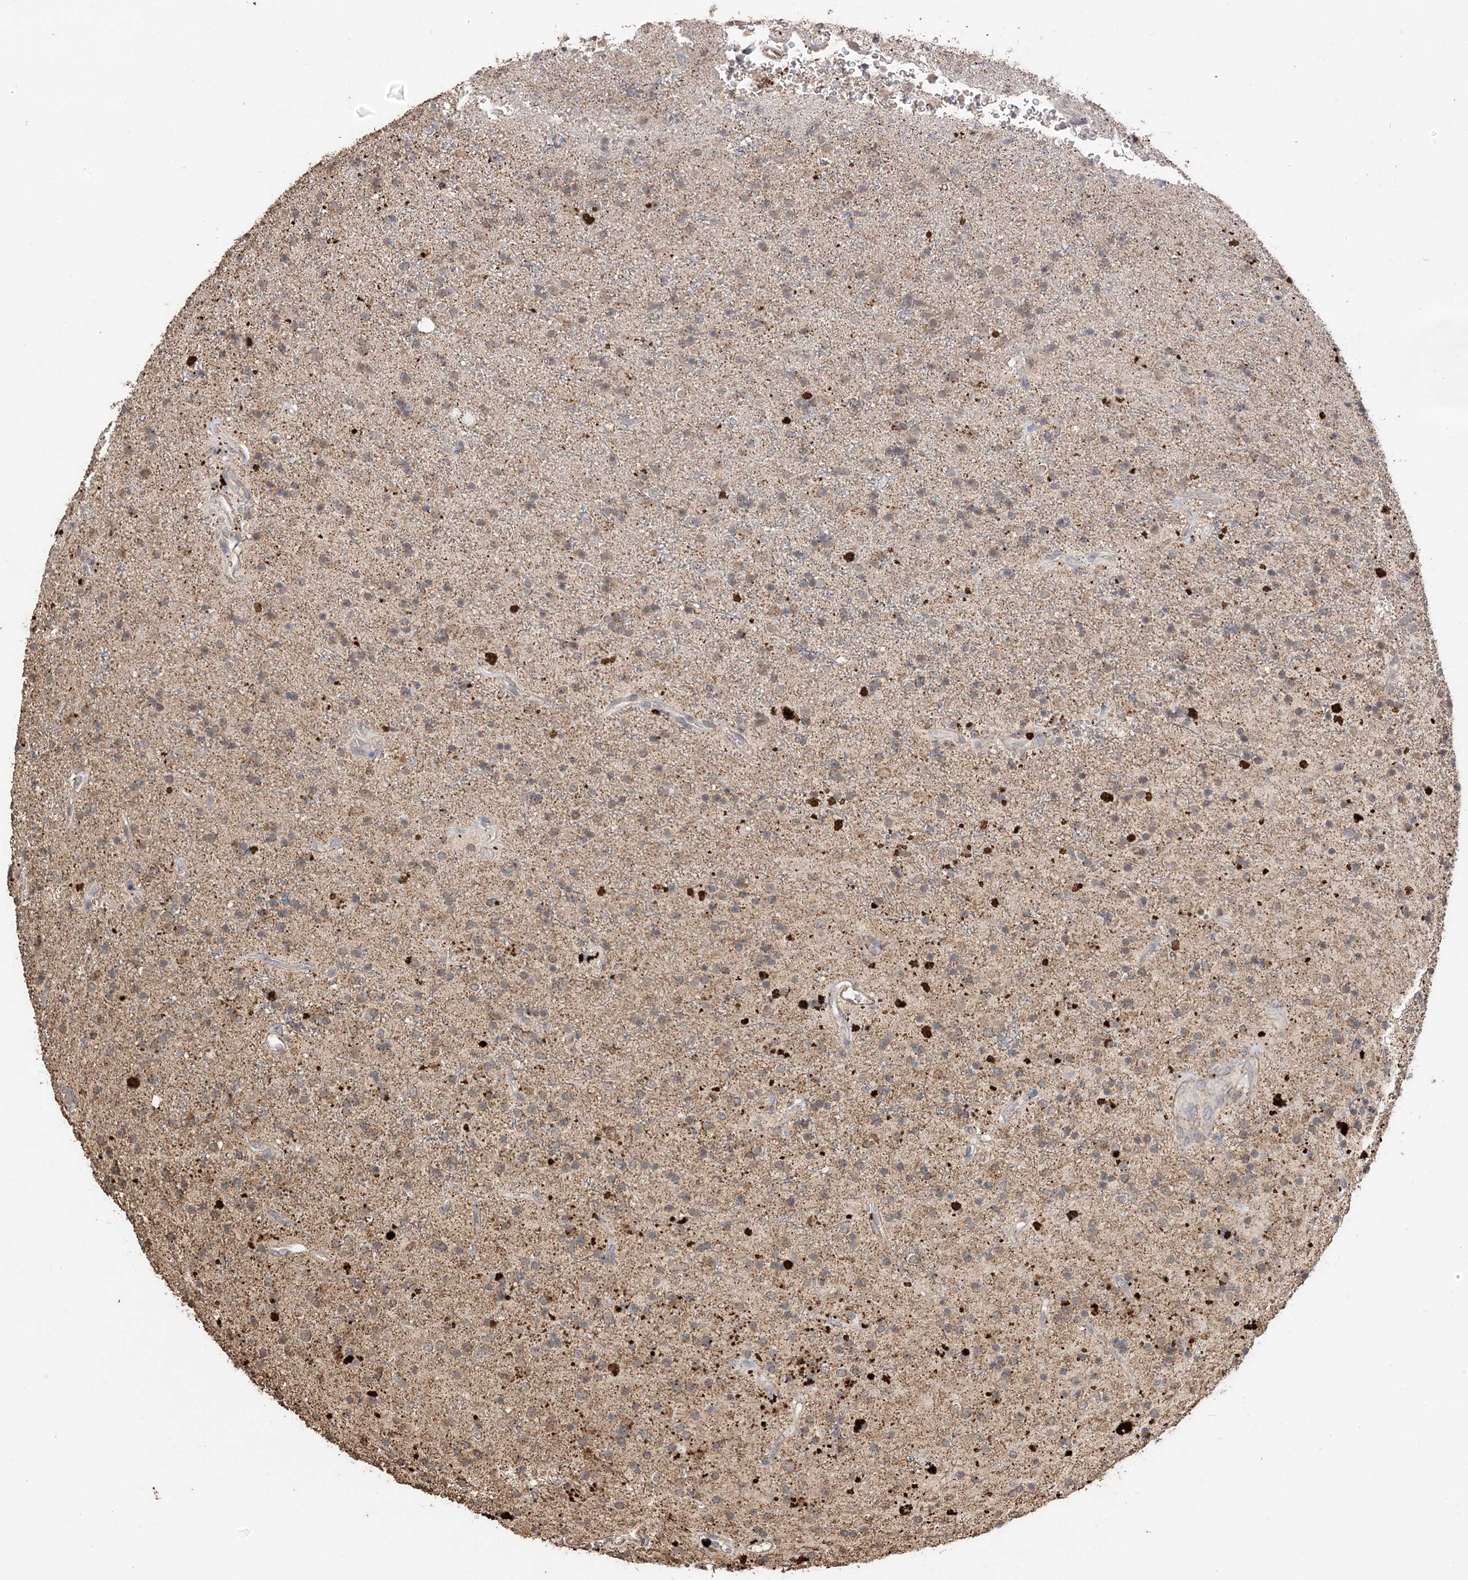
{"staining": {"intensity": "weak", "quantity": "25%-75%", "location": "cytoplasmic/membranous"}, "tissue": "glioma", "cell_type": "Tumor cells", "image_type": "cancer", "snomed": [{"axis": "morphology", "description": "Glioma, malignant, High grade"}, {"axis": "topography", "description": "Brain"}], "caption": "Weak cytoplasmic/membranous positivity is present in about 25%-75% of tumor cells in high-grade glioma (malignant). Immunohistochemistry stains the protein in brown and the nuclei are stained blue.", "gene": "HPS4", "patient": {"sex": "male", "age": 34}}